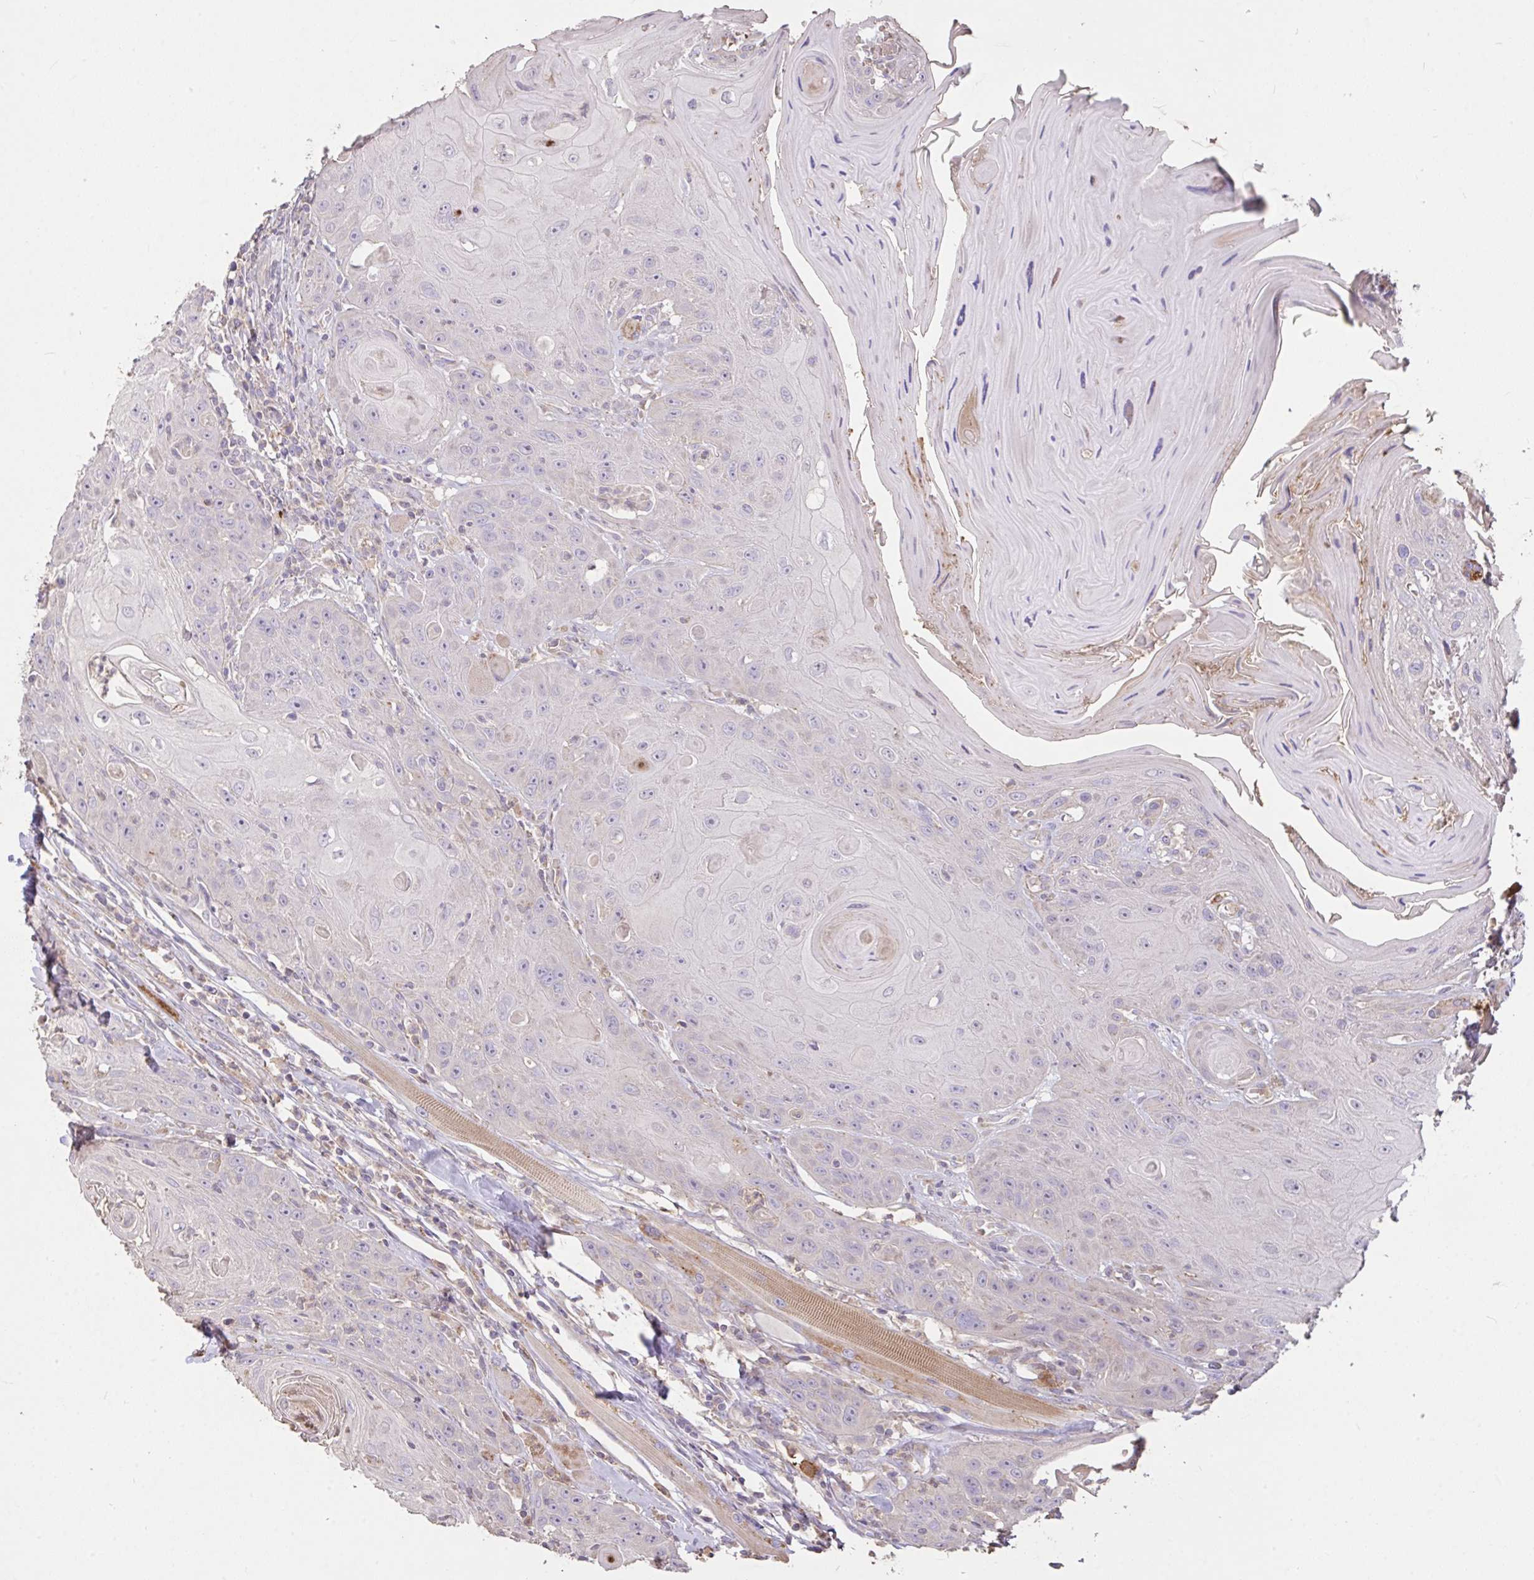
{"staining": {"intensity": "negative", "quantity": "none", "location": "none"}, "tissue": "head and neck cancer", "cell_type": "Tumor cells", "image_type": "cancer", "snomed": [{"axis": "morphology", "description": "Squamous cell carcinoma, NOS"}, {"axis": "topography", "description": "Head-Neck"}], "caption": "Immunohistochemistry (IHC) image of neoplastic tissue: head and neck squamous cell carcinoma stained with DAB reveals no significant protein positivity in tumor cells.", "gene": "FCER1A", "patient": {"sex": "female", "age": 59}}